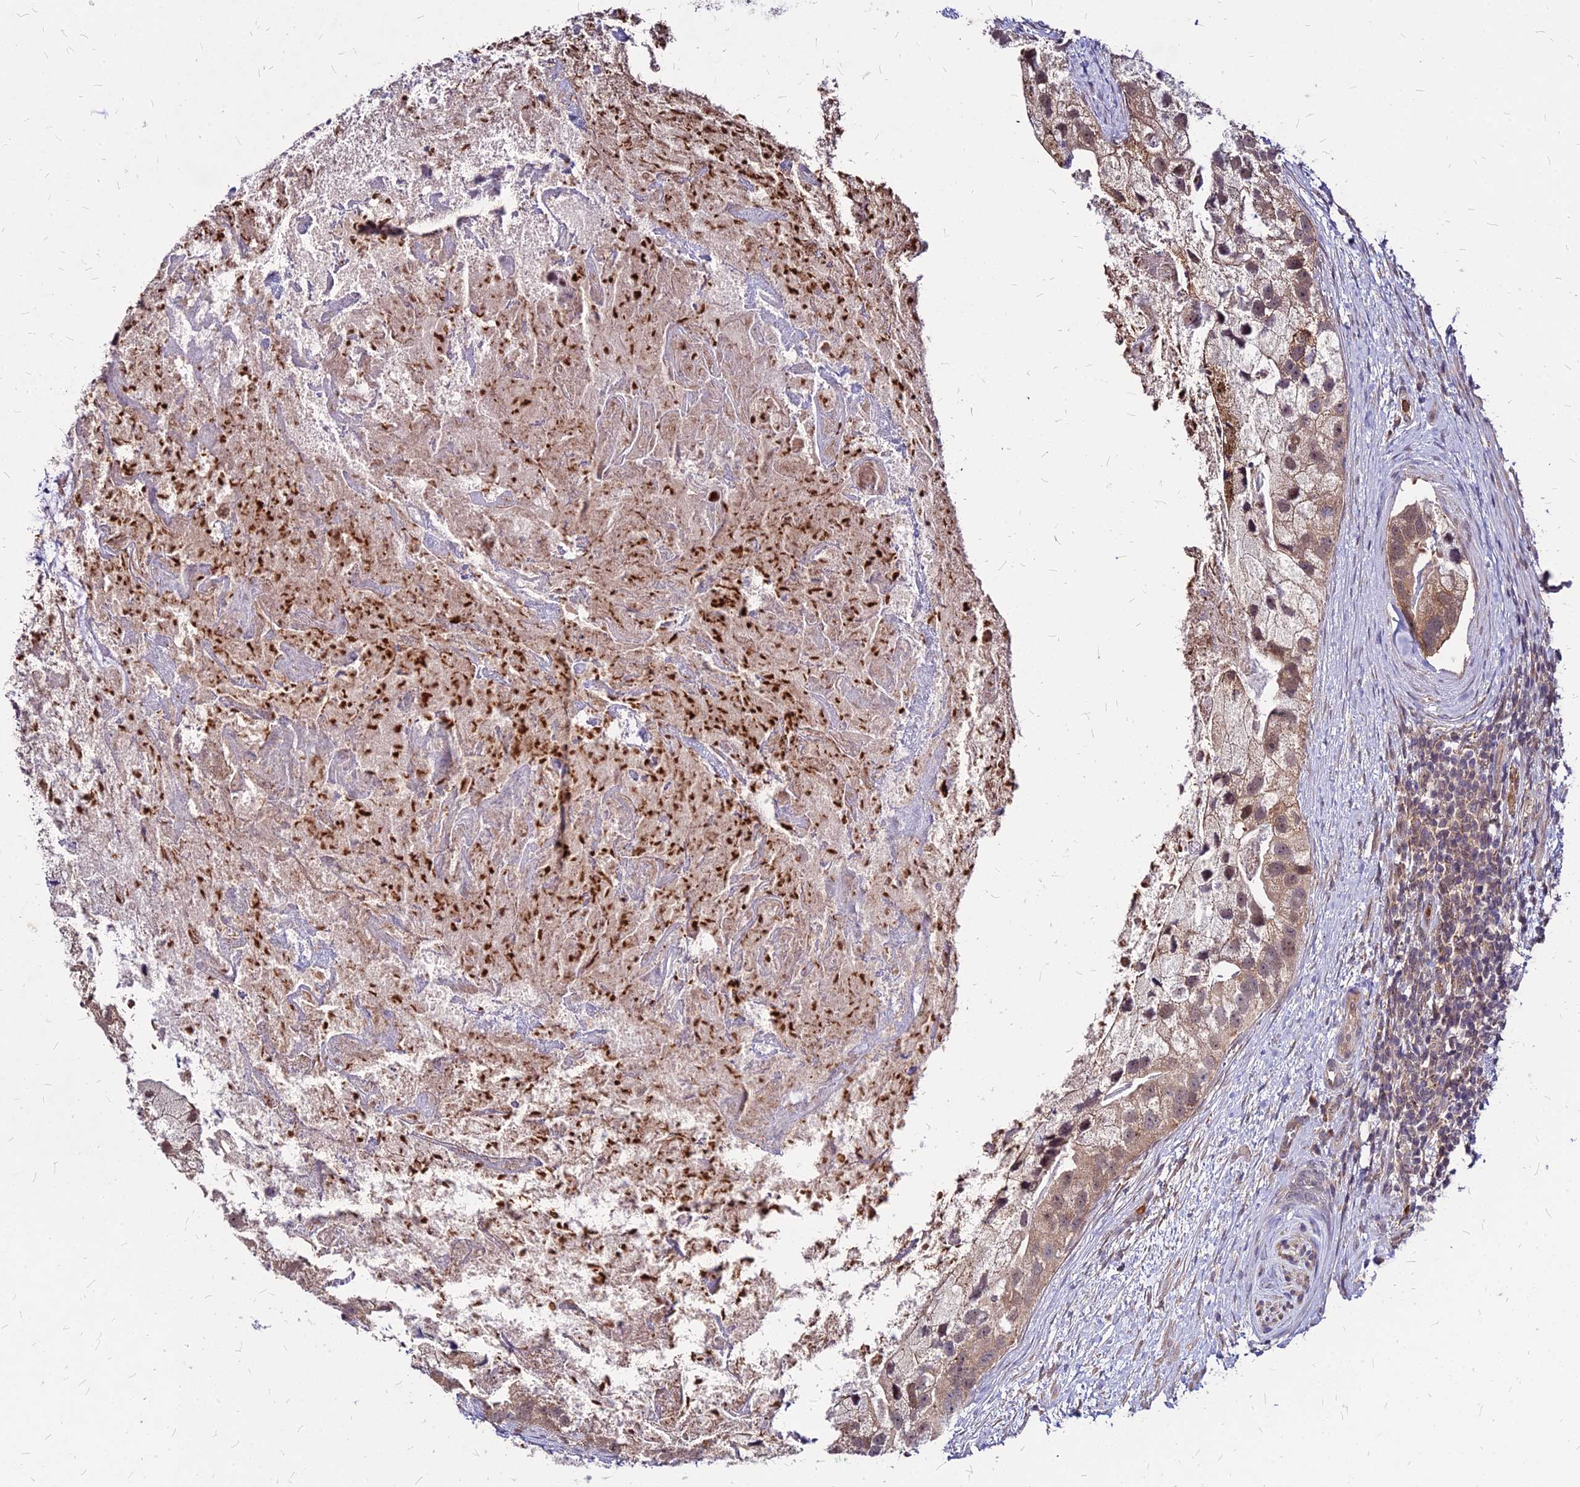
{"staining": {"intensity": "weak", "quantity": ">75%", "location": "cytoplasmic/membranous,nuclear"}, "tissue": "prostate cancer", "cell_type": "Tumor cells", "image_type": "cancer", "snomed": [{"axis": "morphology", "description": "Adenocarcinoma, High grade"}, {"axis": "topography", "description": "Prostate"}], "caption": "Immunohistochemical staining of prostate cancer demonstrates weak cytoplasmic/membranous and nuclear protein expression in about >75% of tumor cells. The staining was performed using DAB, with brown indicating positive protein expression. Nuclei are stained blue with hematoxylin.", "gene": "APBA3", "patient": {"sex": "male", "age": 62}}